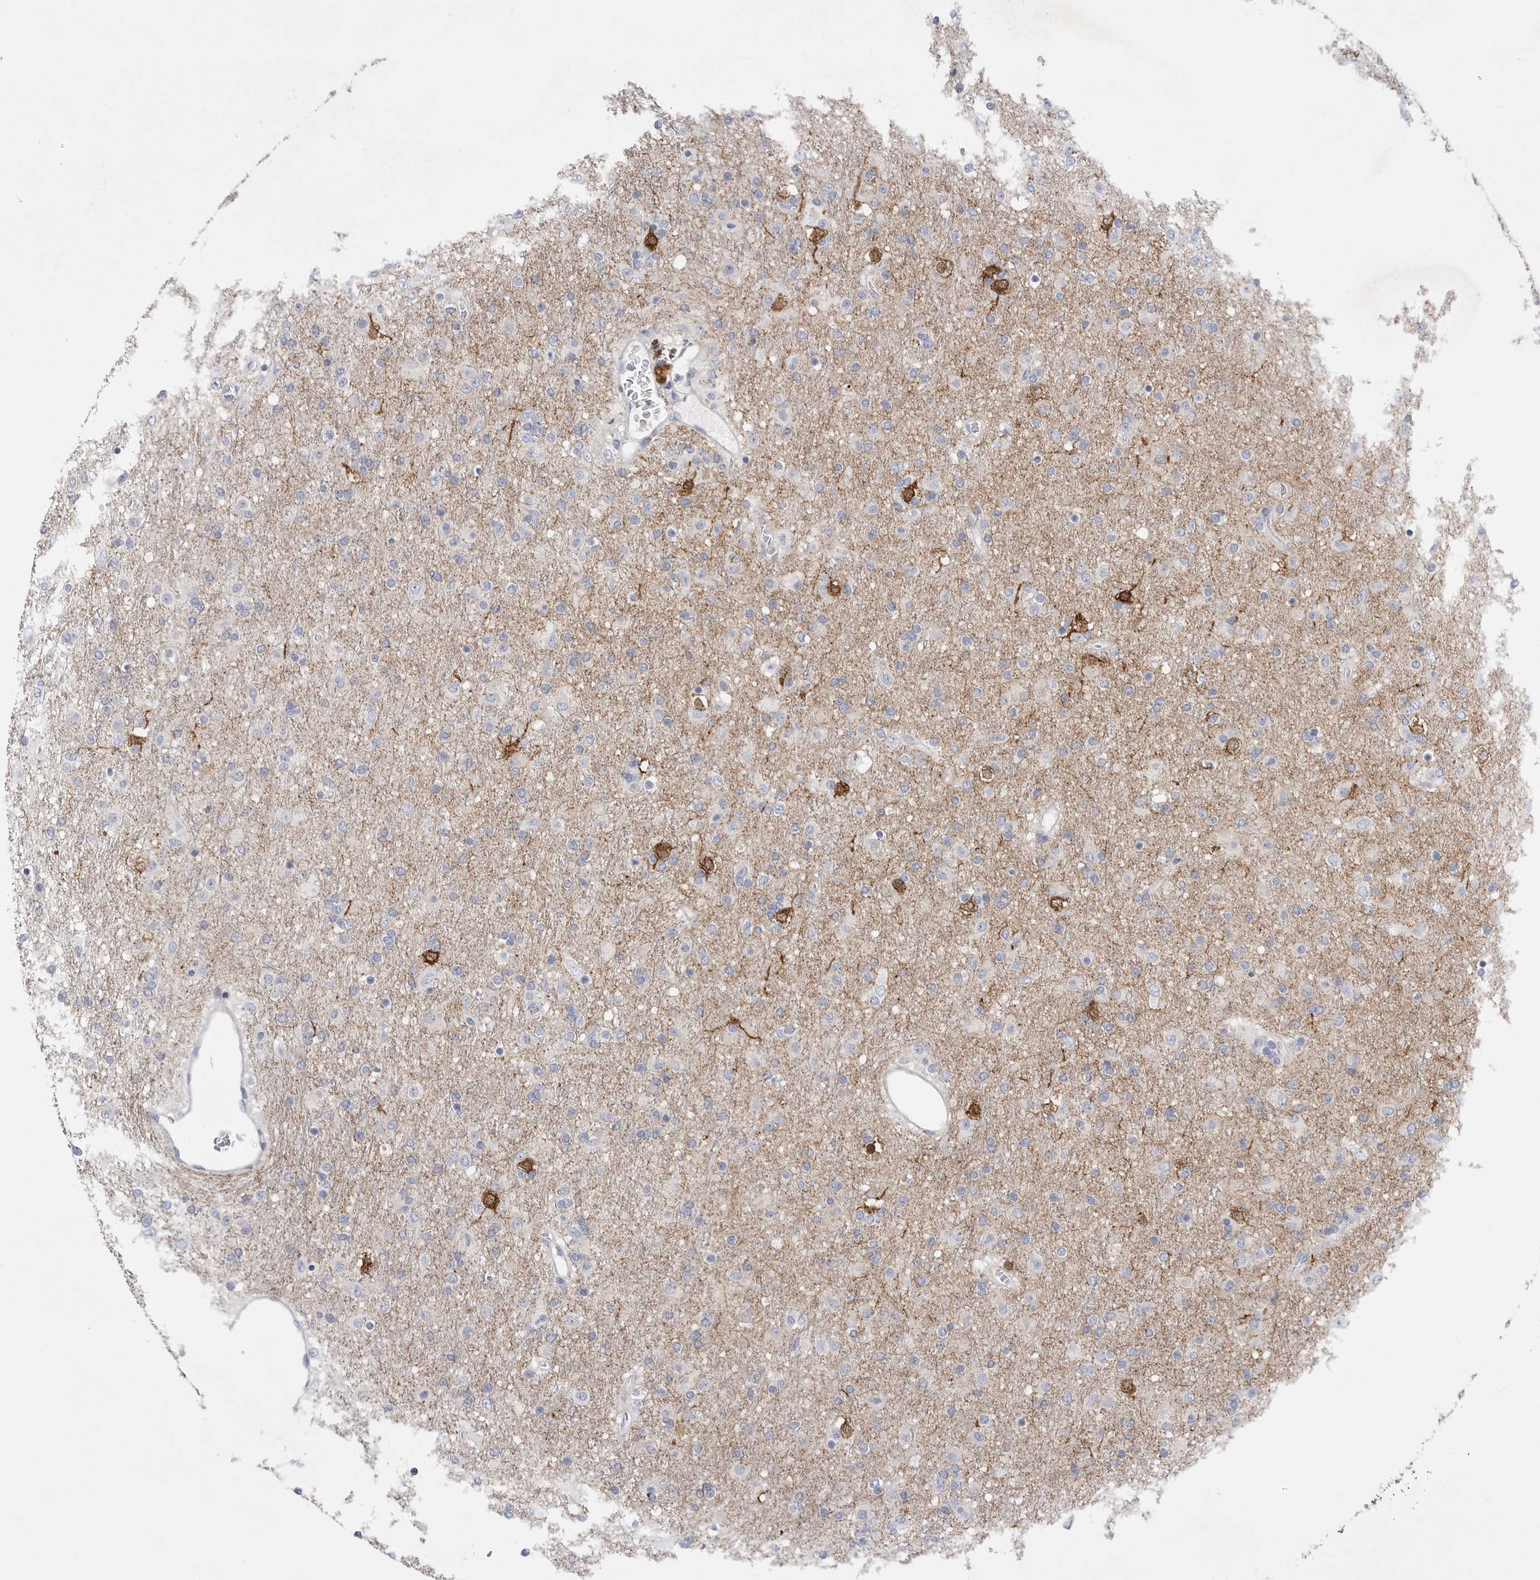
{"staining": {"intensity": "negative", "quantity": "none", "location": "none"}, "tissue": "glioma", "cell_type": "Tumor cells", "image_type": "cancer", "snomed": [{"axis": "morphology", "description": "Glioma, malignant, Low grade"}, {"axis": "topography", "description": "Brain"}], "caption": "Immunohistochemical staining of glioma reveals no significant expression in tumor cells.", "gene": "CAMK2B", "patient": {"sex": "male", "age": 65}}